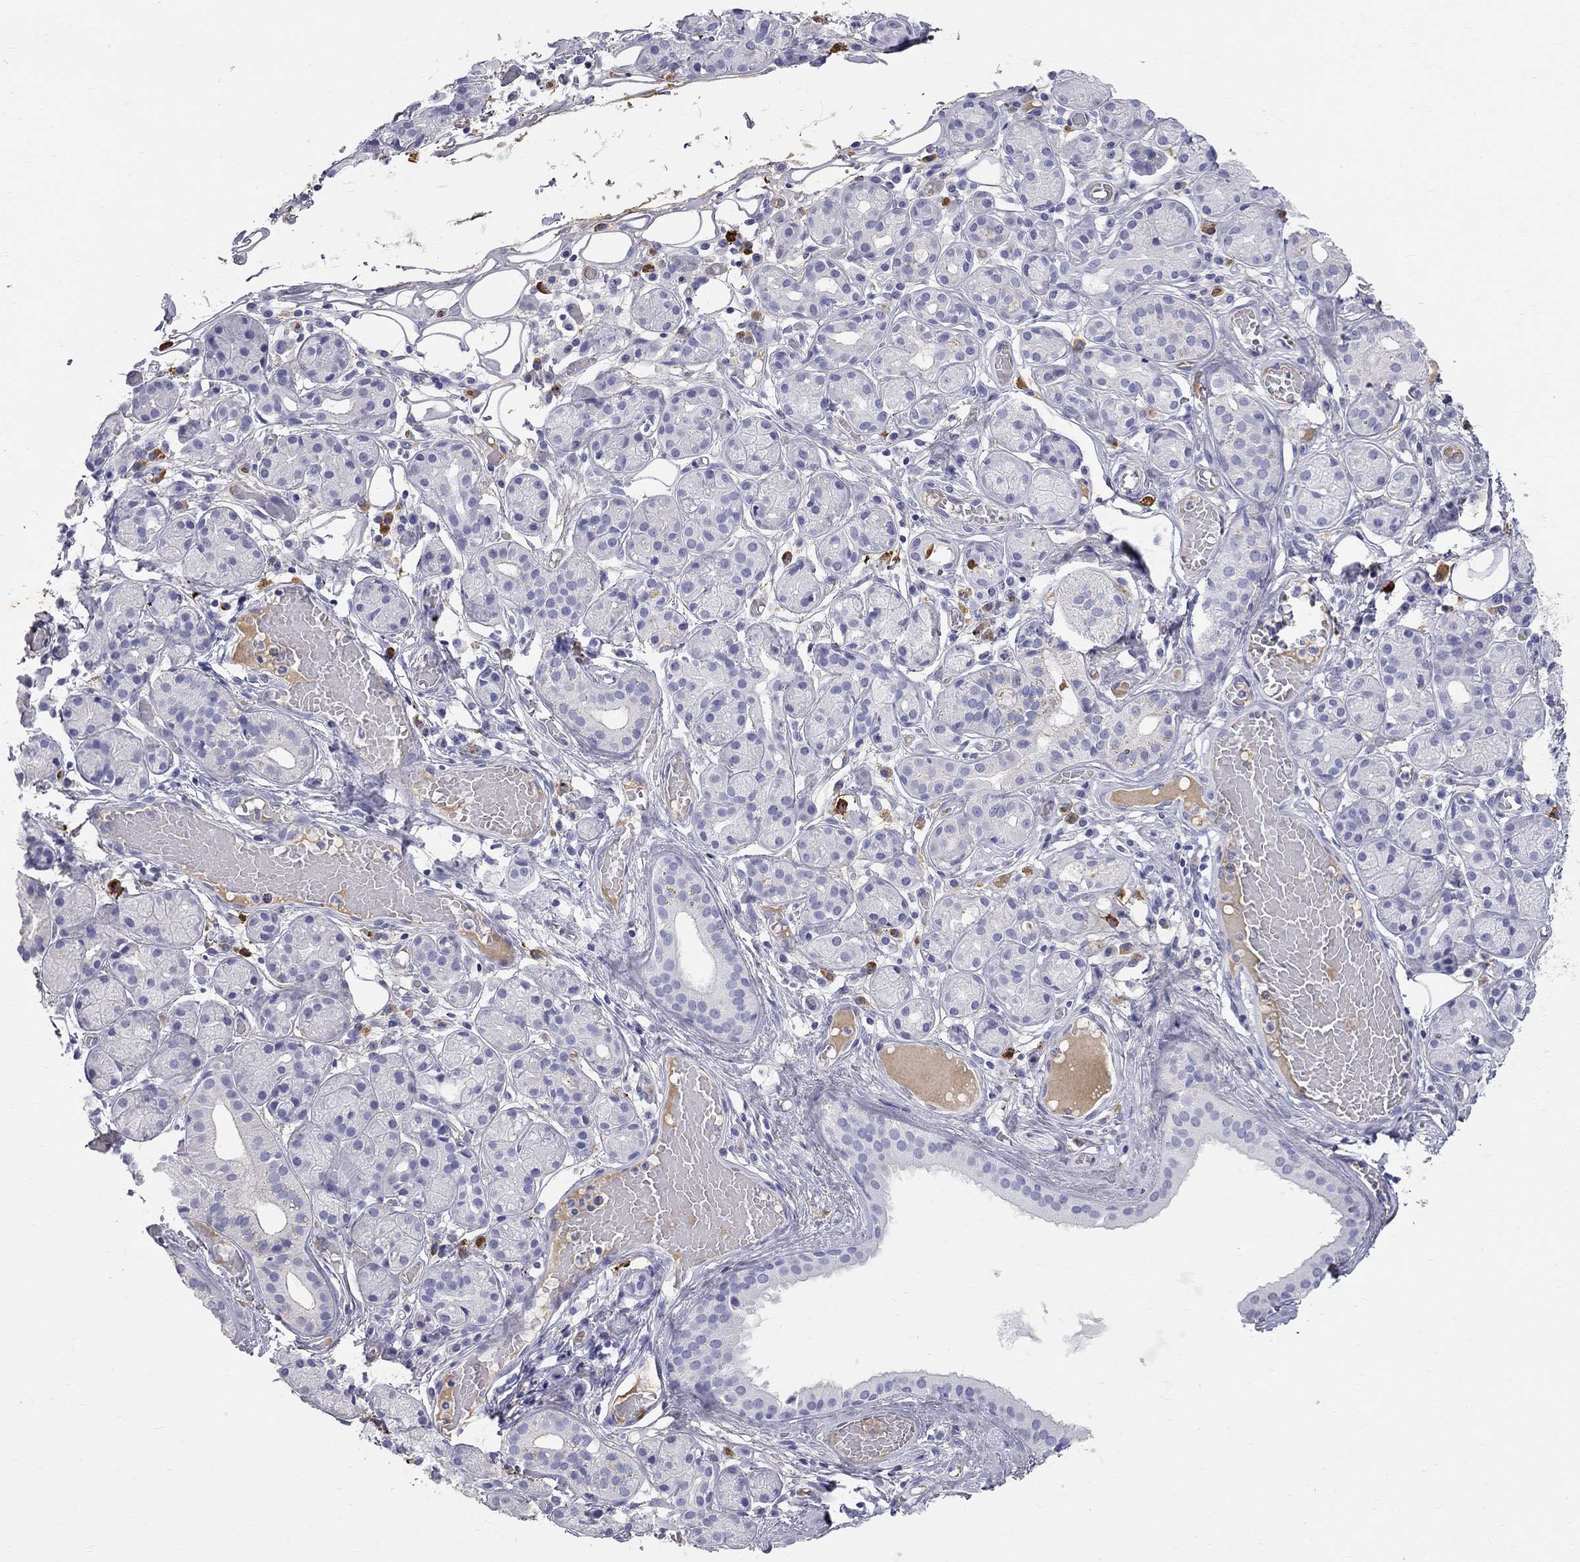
{"staining": {"intensity": "negative", "quantity": "none", "location": "none"}, "tissue": "salivary gland", "cell_type": "Glandular cells", "image_type": "normal", "snomed": [{"axis": "morphology", "description": "Normal tissue, NOS"}, {"axis": "topography", "description": "Salivary gland"}, {"axis": "topography", "description": "Peripheral nerve tissue"}], "caption": "Immunohistochemistry (IHC) of normal human salivary gland displays no positivity in glandular cells.", "gene": "PHOX2B", "patient": {"sex": "male", "age": 71}}